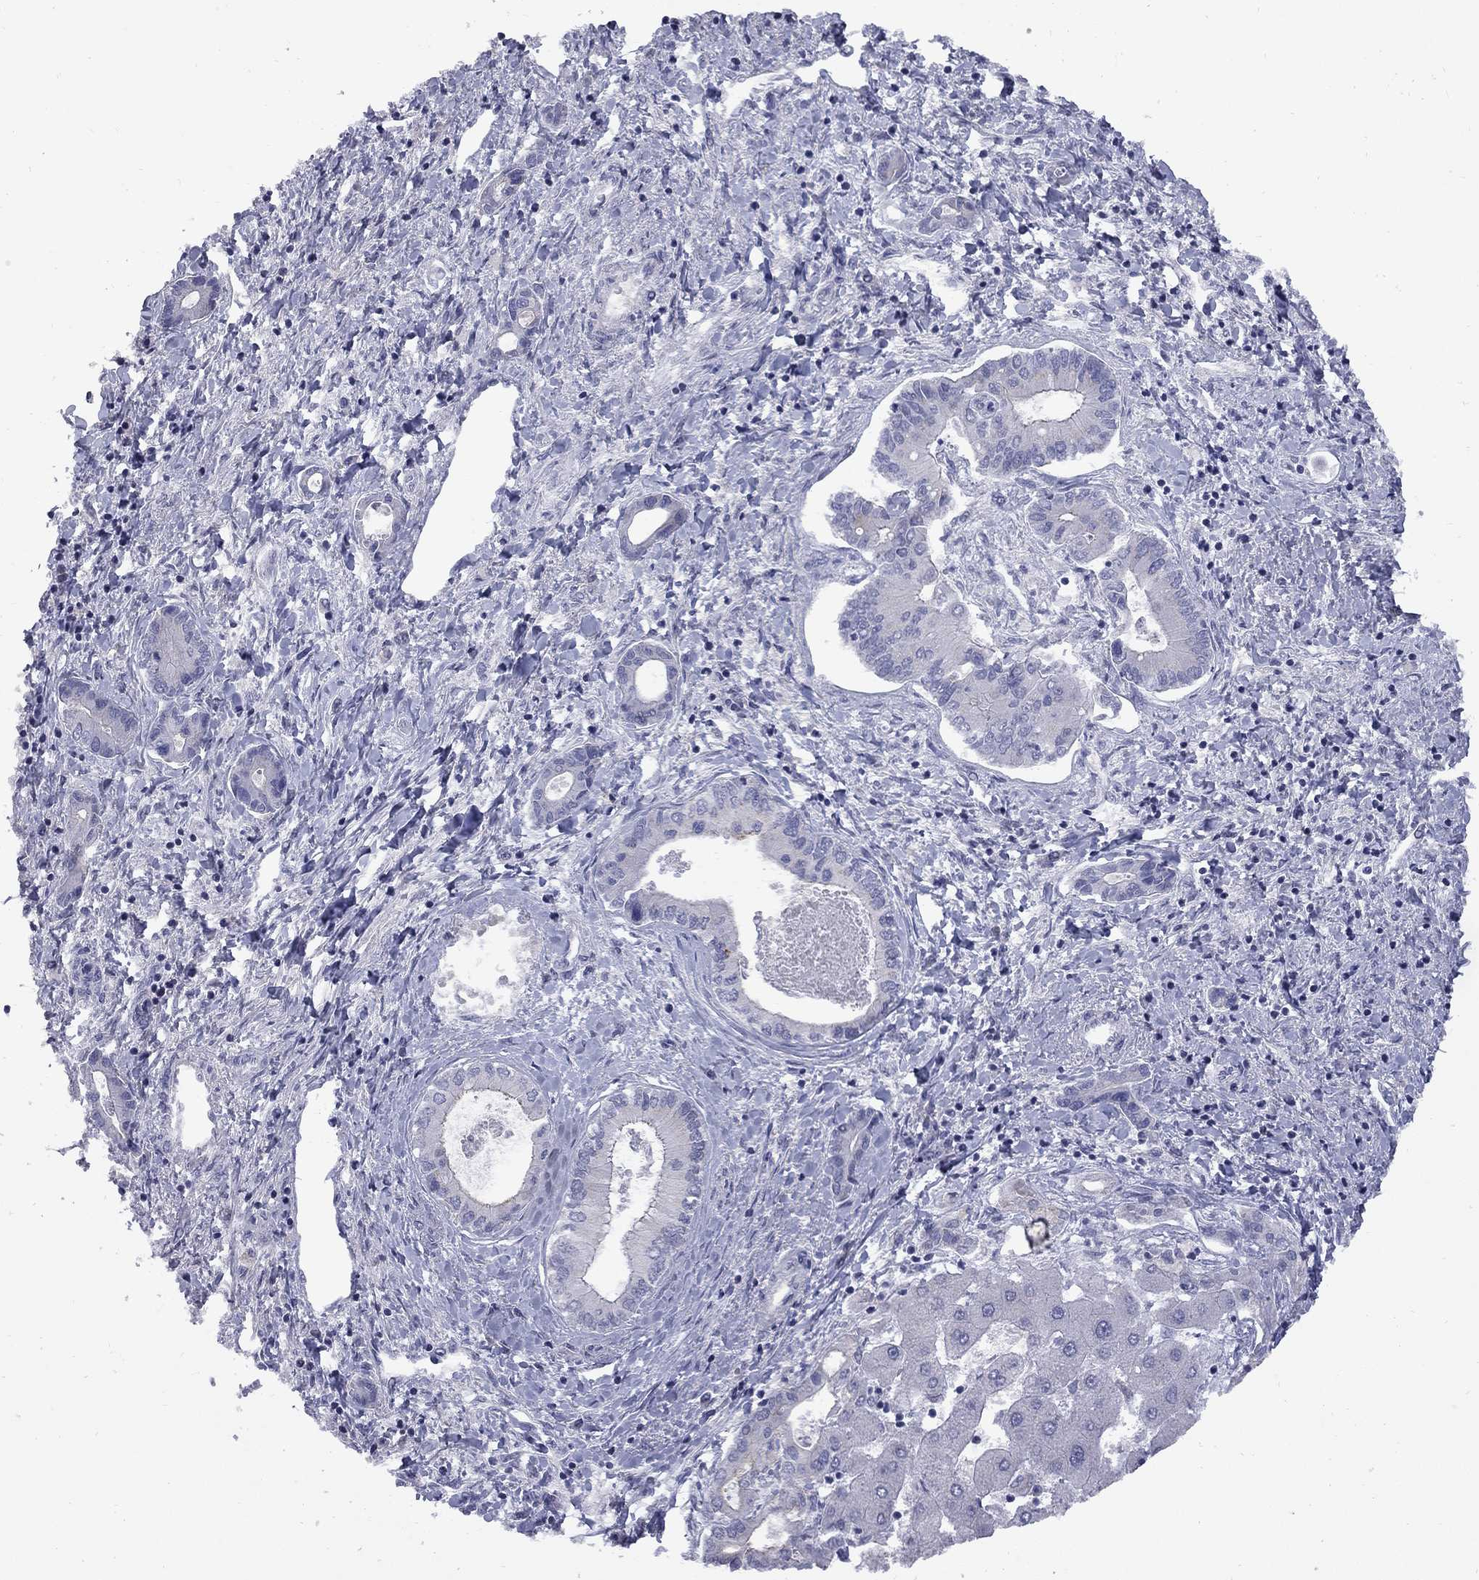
{"staining": {"intensity": "negative", "quantity": "none", "location": "none"}, "tissue": "liver cancer", "cell_type": "Tumor cells", "image_type": "cancer", "snomed": [{"axis": "morphology", "description": "Cholangiocarcinoma"}, {"axis": "topography", "description": "Liver"}], "caption": "Liver cancer stained for a protein using IHC exhibits no staining tumor cells.", "gene": "HTR4", "patient": {"sex": "male", "age": 66}}